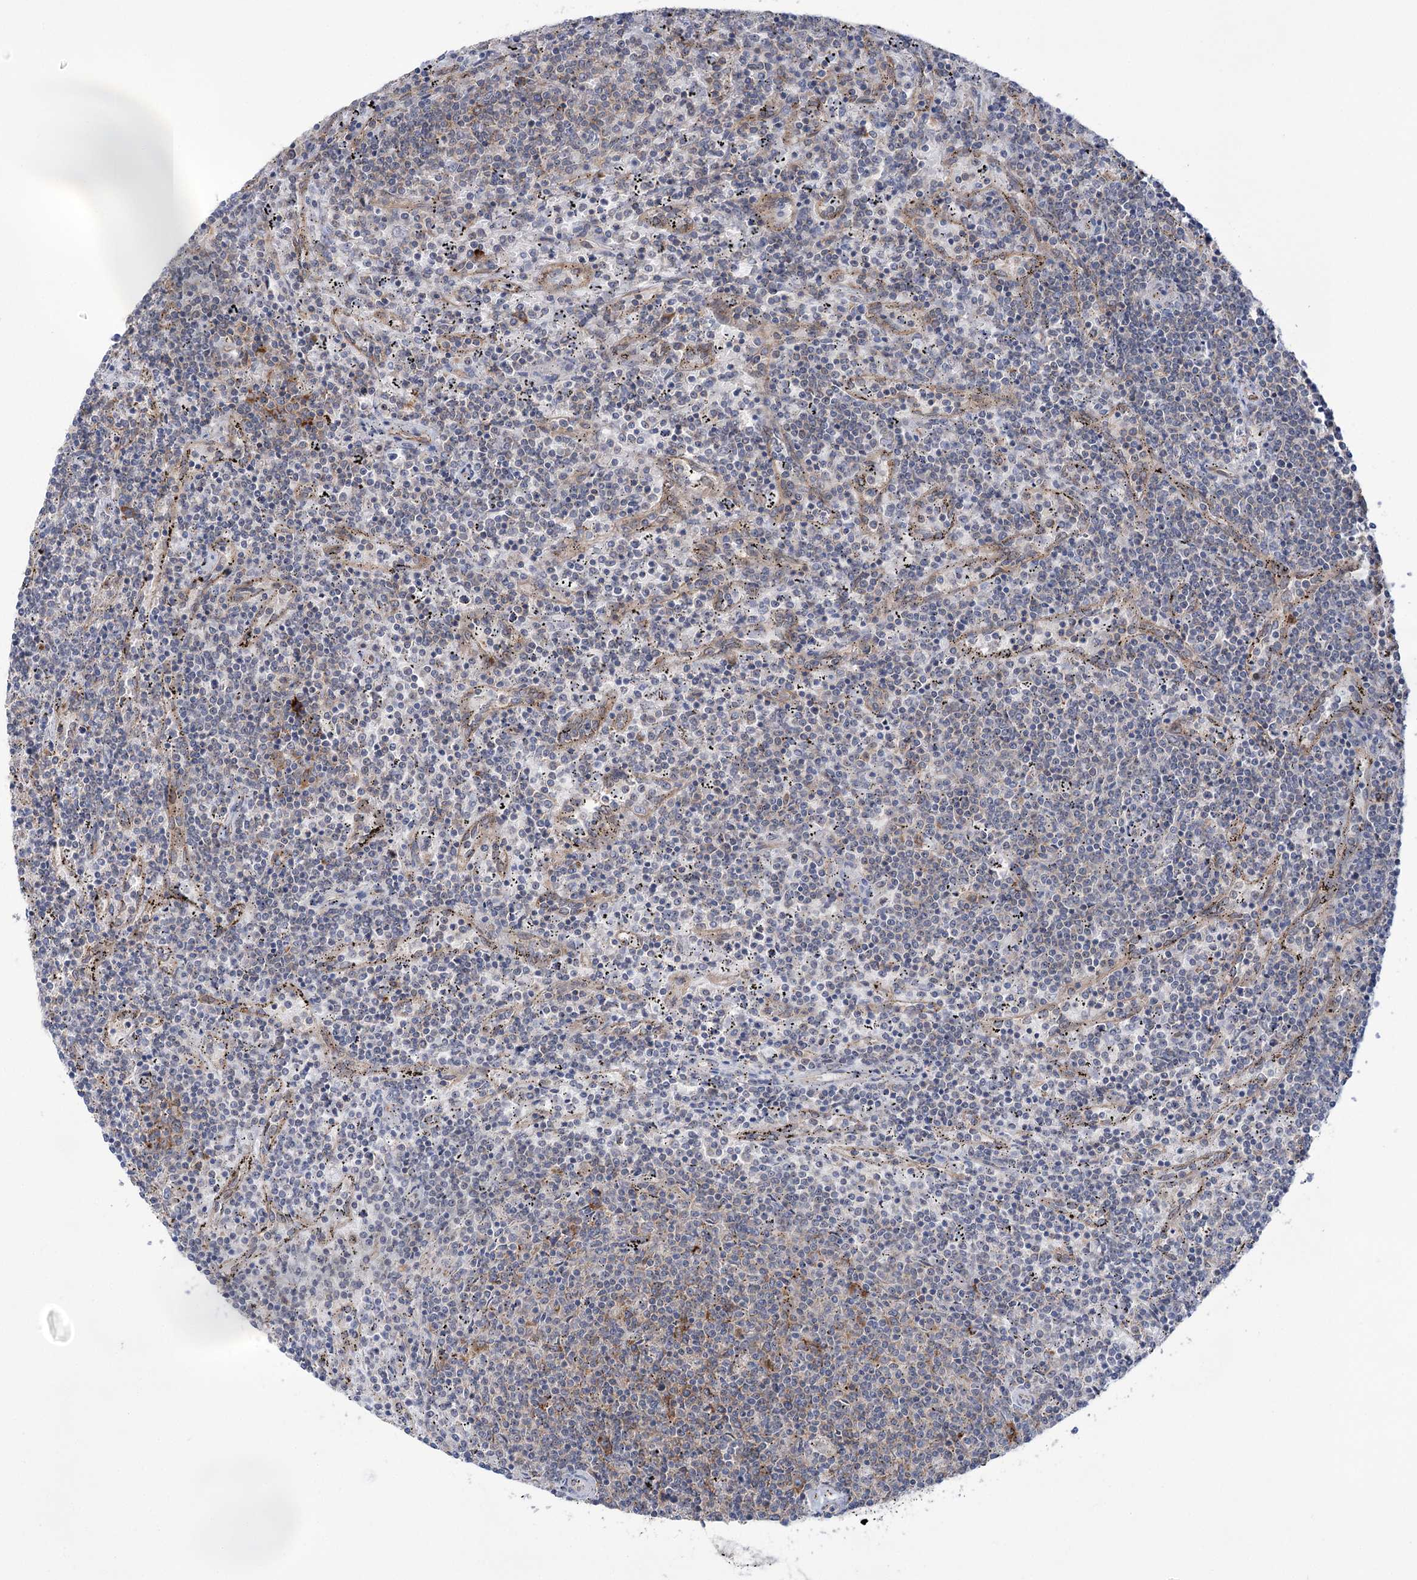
{"staining": {"intensity": "negative", "quantity": "none", "location": "none"}, "tissue": "lymphoma", "cell_type": "Tumor cells", "image_type": "cancer", "snomed": [{"axis": "morphology", "description": "Malignant lymphoma, non-Hodgkin's type, Low grade"}, {"axis": "topography", "description": "Spleen"}], "caption": "Tumor cells show no significant staining in lymphoma.", "gene": "VWA2", "patient": {"sex": "female", "age": 50}}